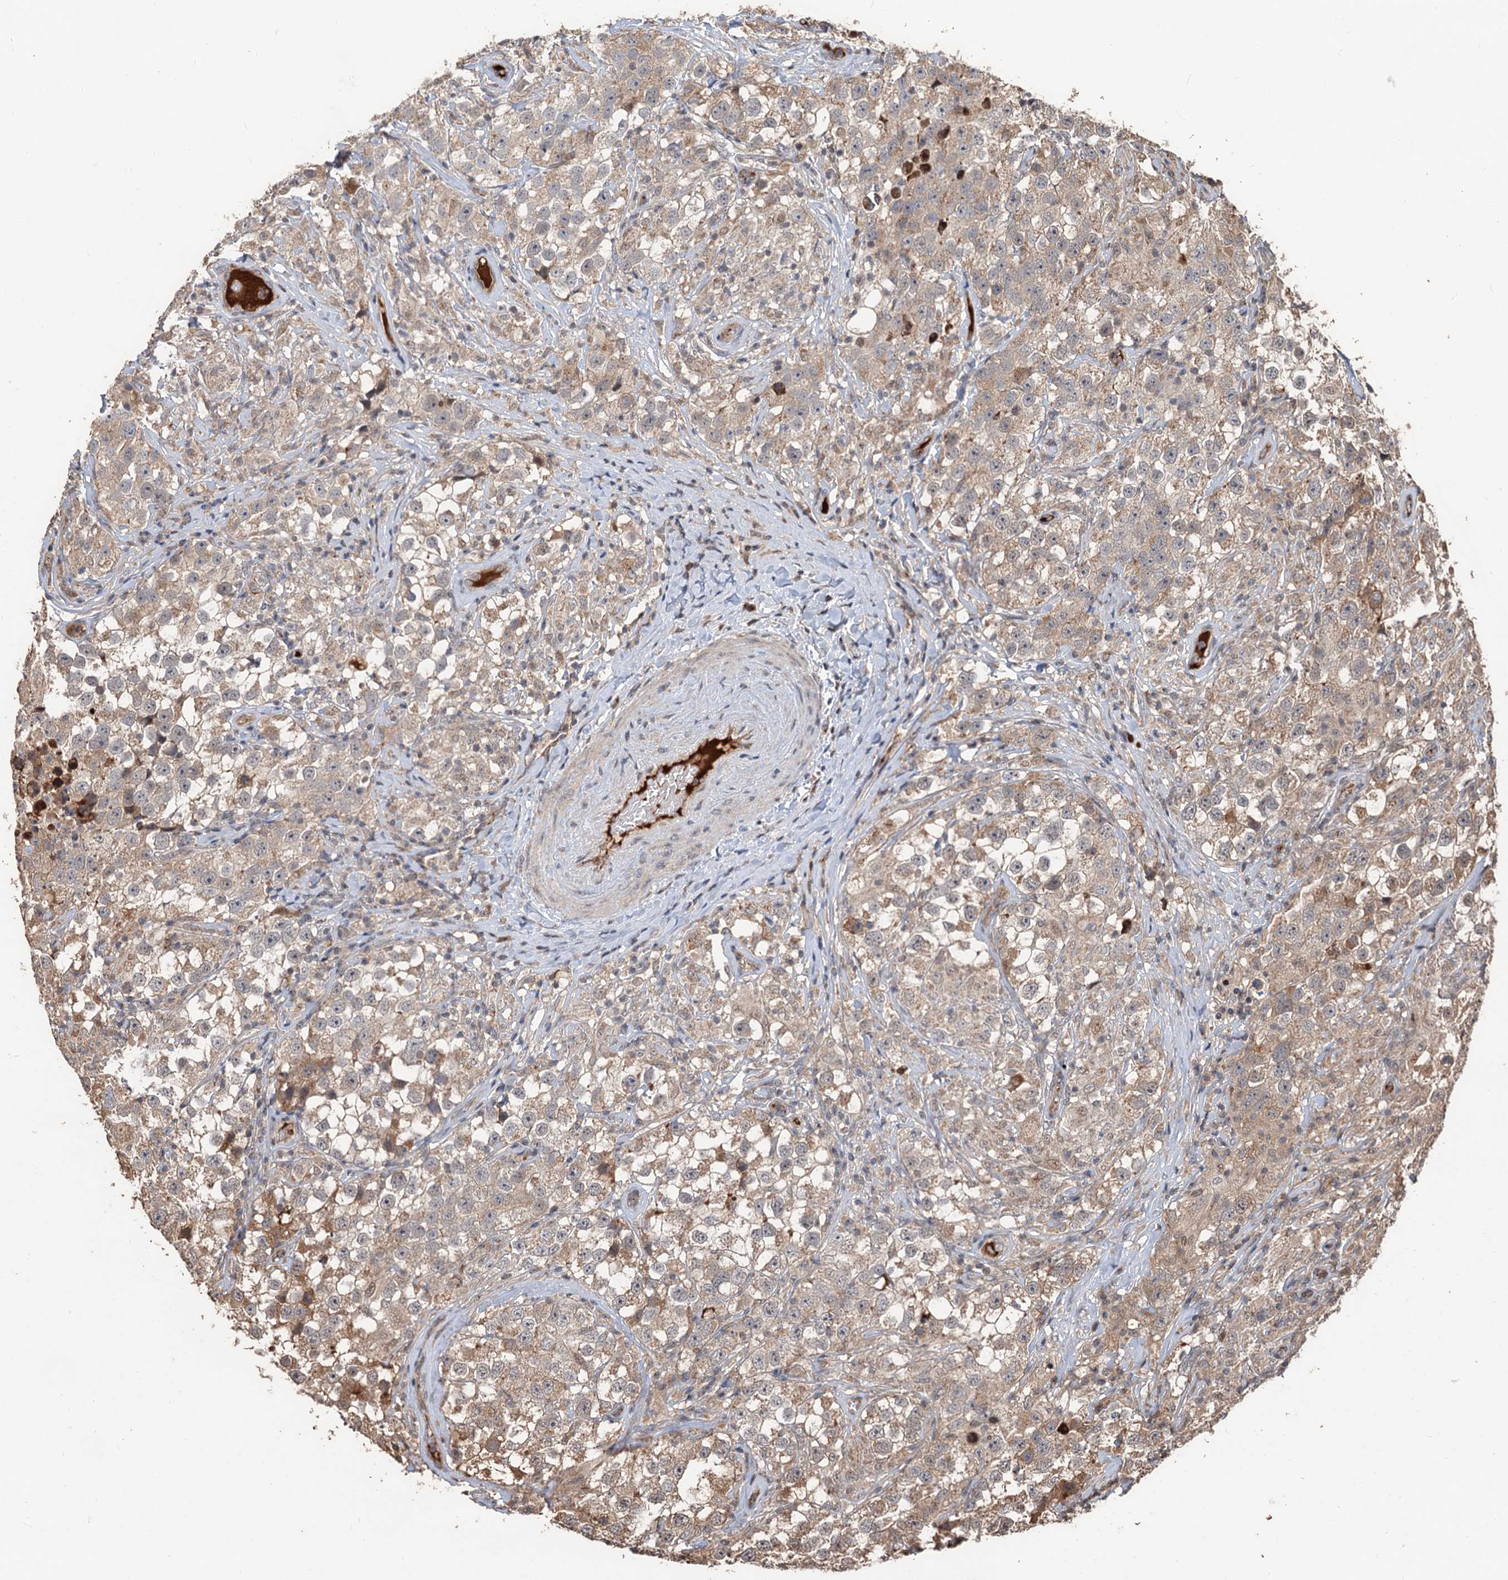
{"staining": {"intensity": "weak", "quantity": ">75%", "location": "cytoplasmic/membranous"}, "tissue": "testis cancer", "cell_type": "Tumor cells", "image_type": "cancer", "snomed": [{"axis": "morphology", "description": "Seminoma, NOS"}, {"axis": "topography", "description": "Testis"}], "caption": "The photomicrograph reveals a brown stain indicating the presence of a protein in the cytoplasmic/membranous of tumor cells in seminoma (testis).", "gene": "DEXI", "patient": {"sex": "male", "age": 46}}